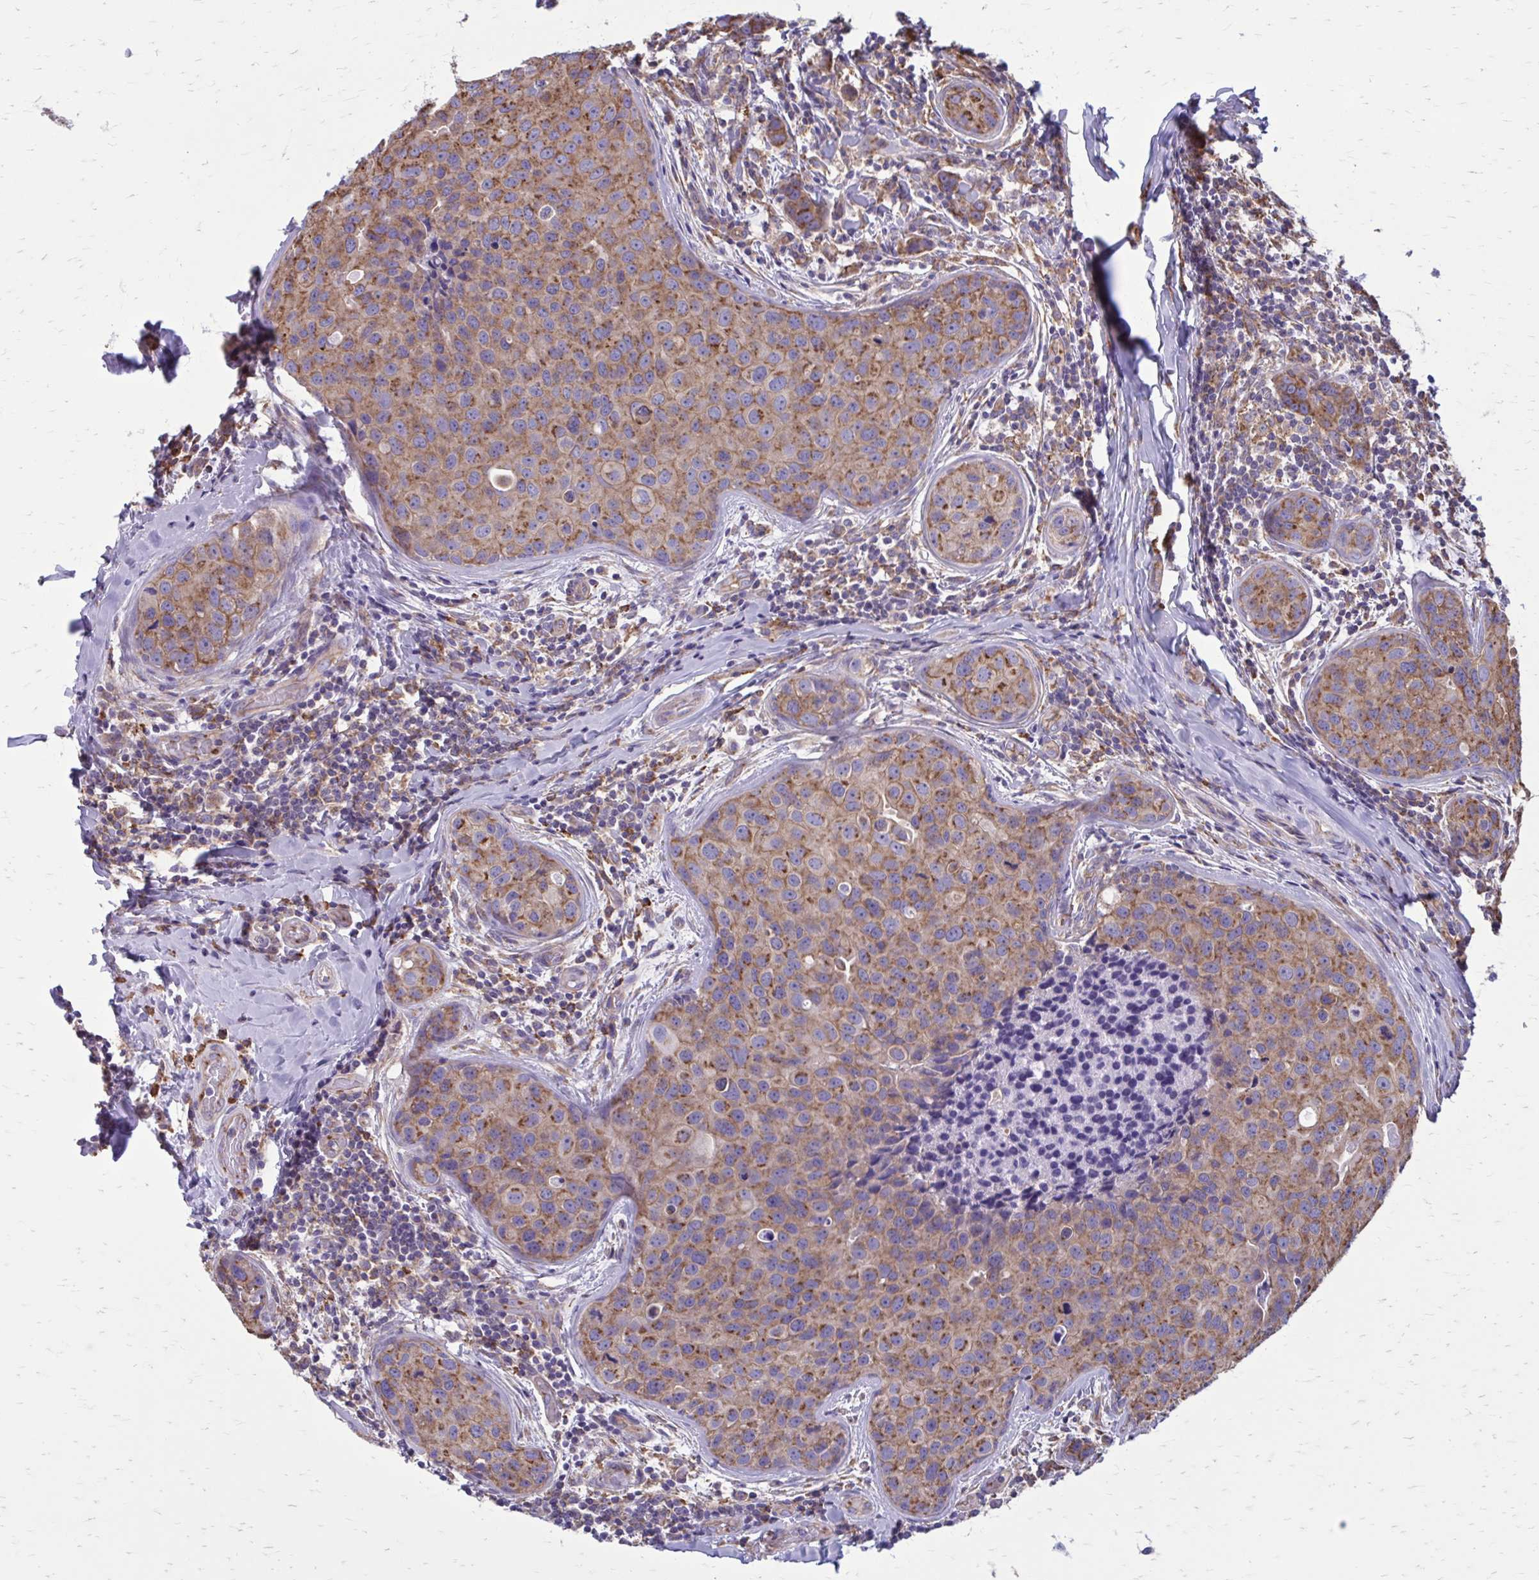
{"staining": {"intensity": "moderate", "quantity": ">75%", "location": "cytoplasmic/membranous"}, "tissue": "breast cancer", "cell_type": "Tumor cells", "image_type": "cancer", "snomed": [{"axis": "morphology", "description": "Duct carcinoma"}, {"axis": "topography", "description": "Breast"}], "caption": "Human breast cancer stained with a brown dye exhibits moderate cytoplasmic/membranous positive positivity in approximately >75% of tumor cells.", "gene": "CLTA", "patient": {"sex": "female", "age": 24}}